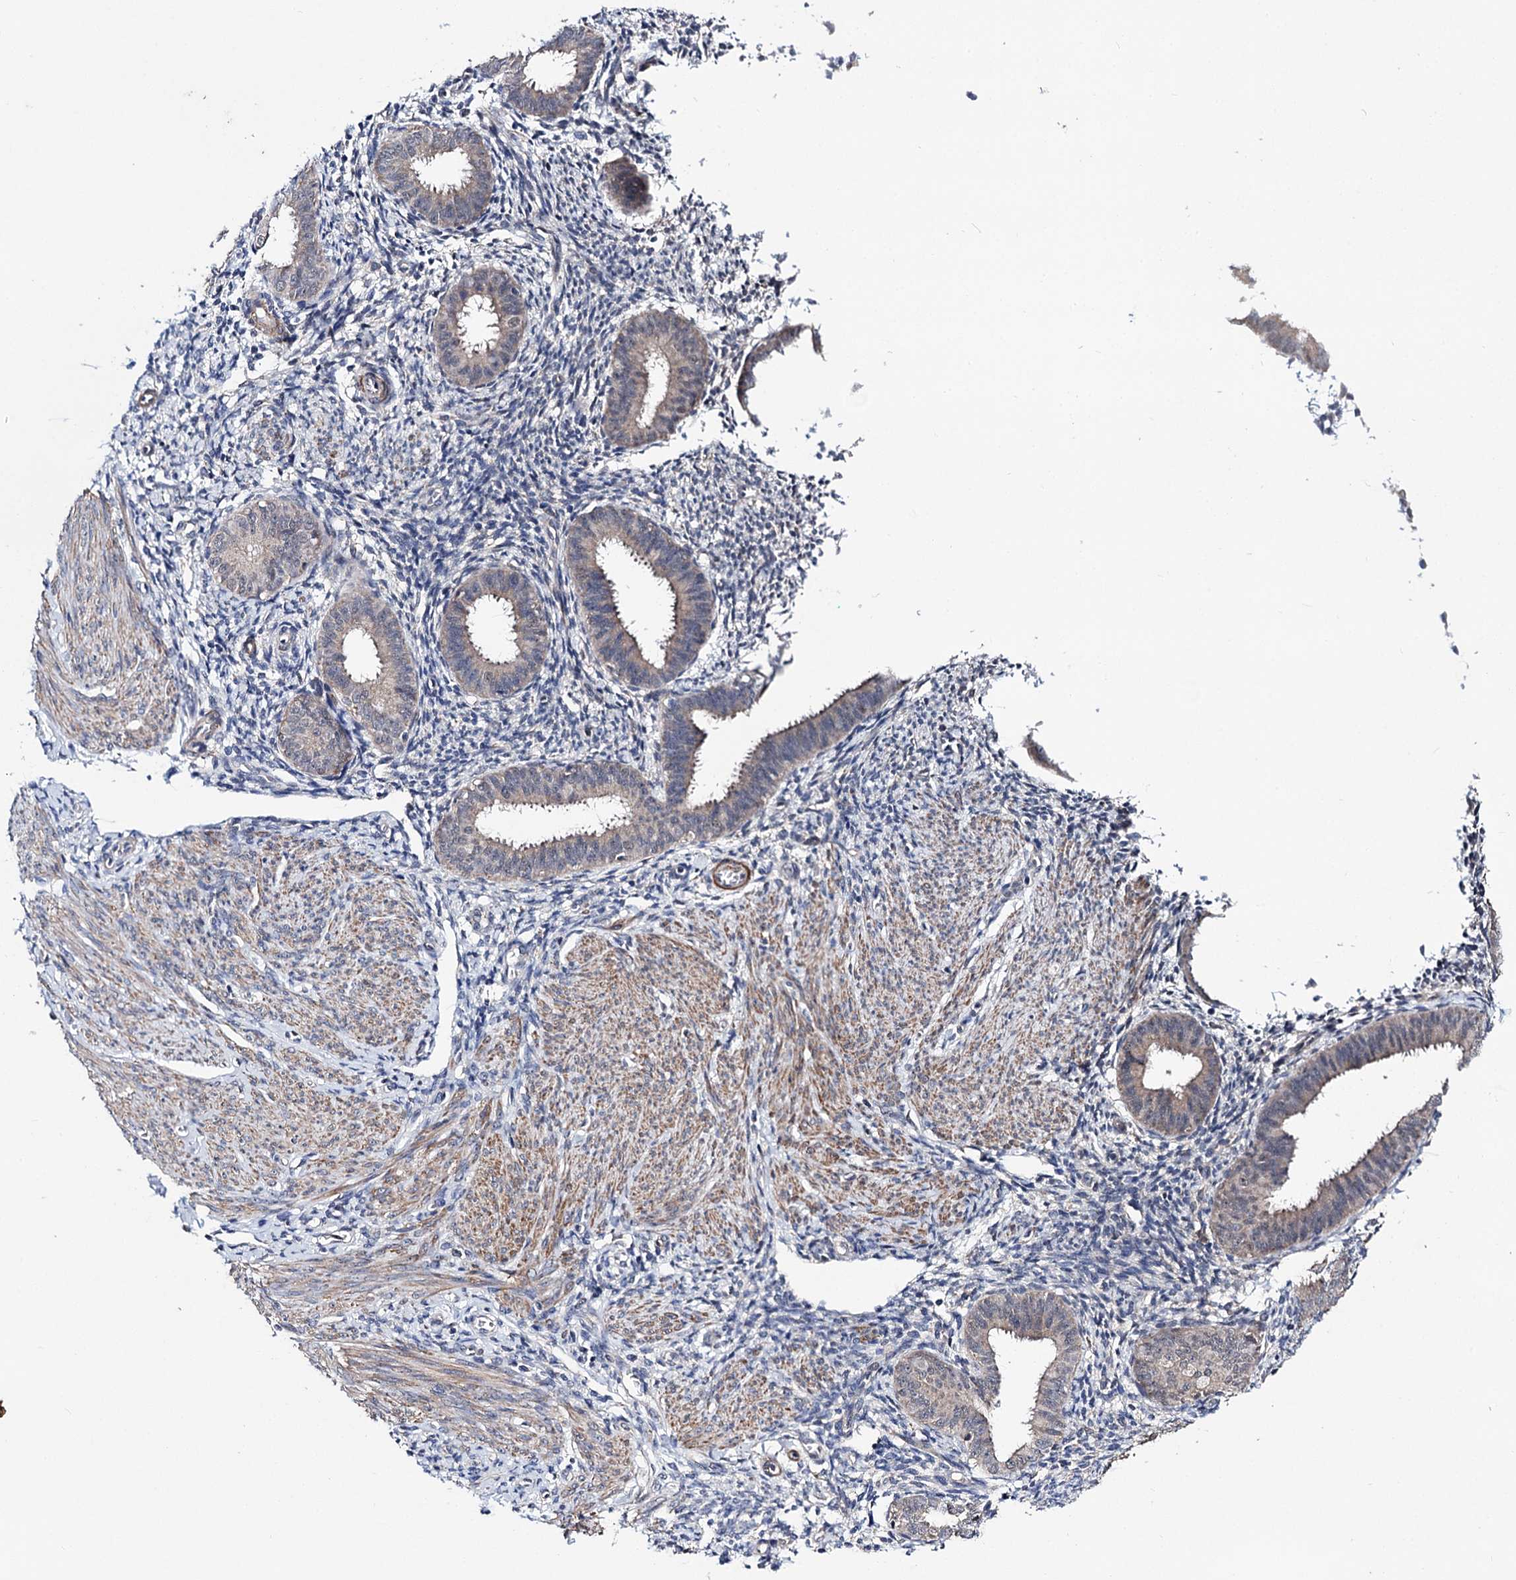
{"staining": {"intensity": "negative", "quantity": "none", "location": "none"}, "tissue": "endometrium", "cell_type": "Cells in endometrial stroma", "image_type": "normal", "snomed": [{"axis": "morphology", "description": "Normal tissue, NOS"}, {"axis": "topography", "description": "Uterus"}, {"axis": "topography", "description": "Endometrium"}], "caption": "A micrograph of endometrium stained for a protein exhibits no brown staining in cells in endometrial stroma.", "gene": "CLPB", "patient": {"sex": "female", "age": 48}}